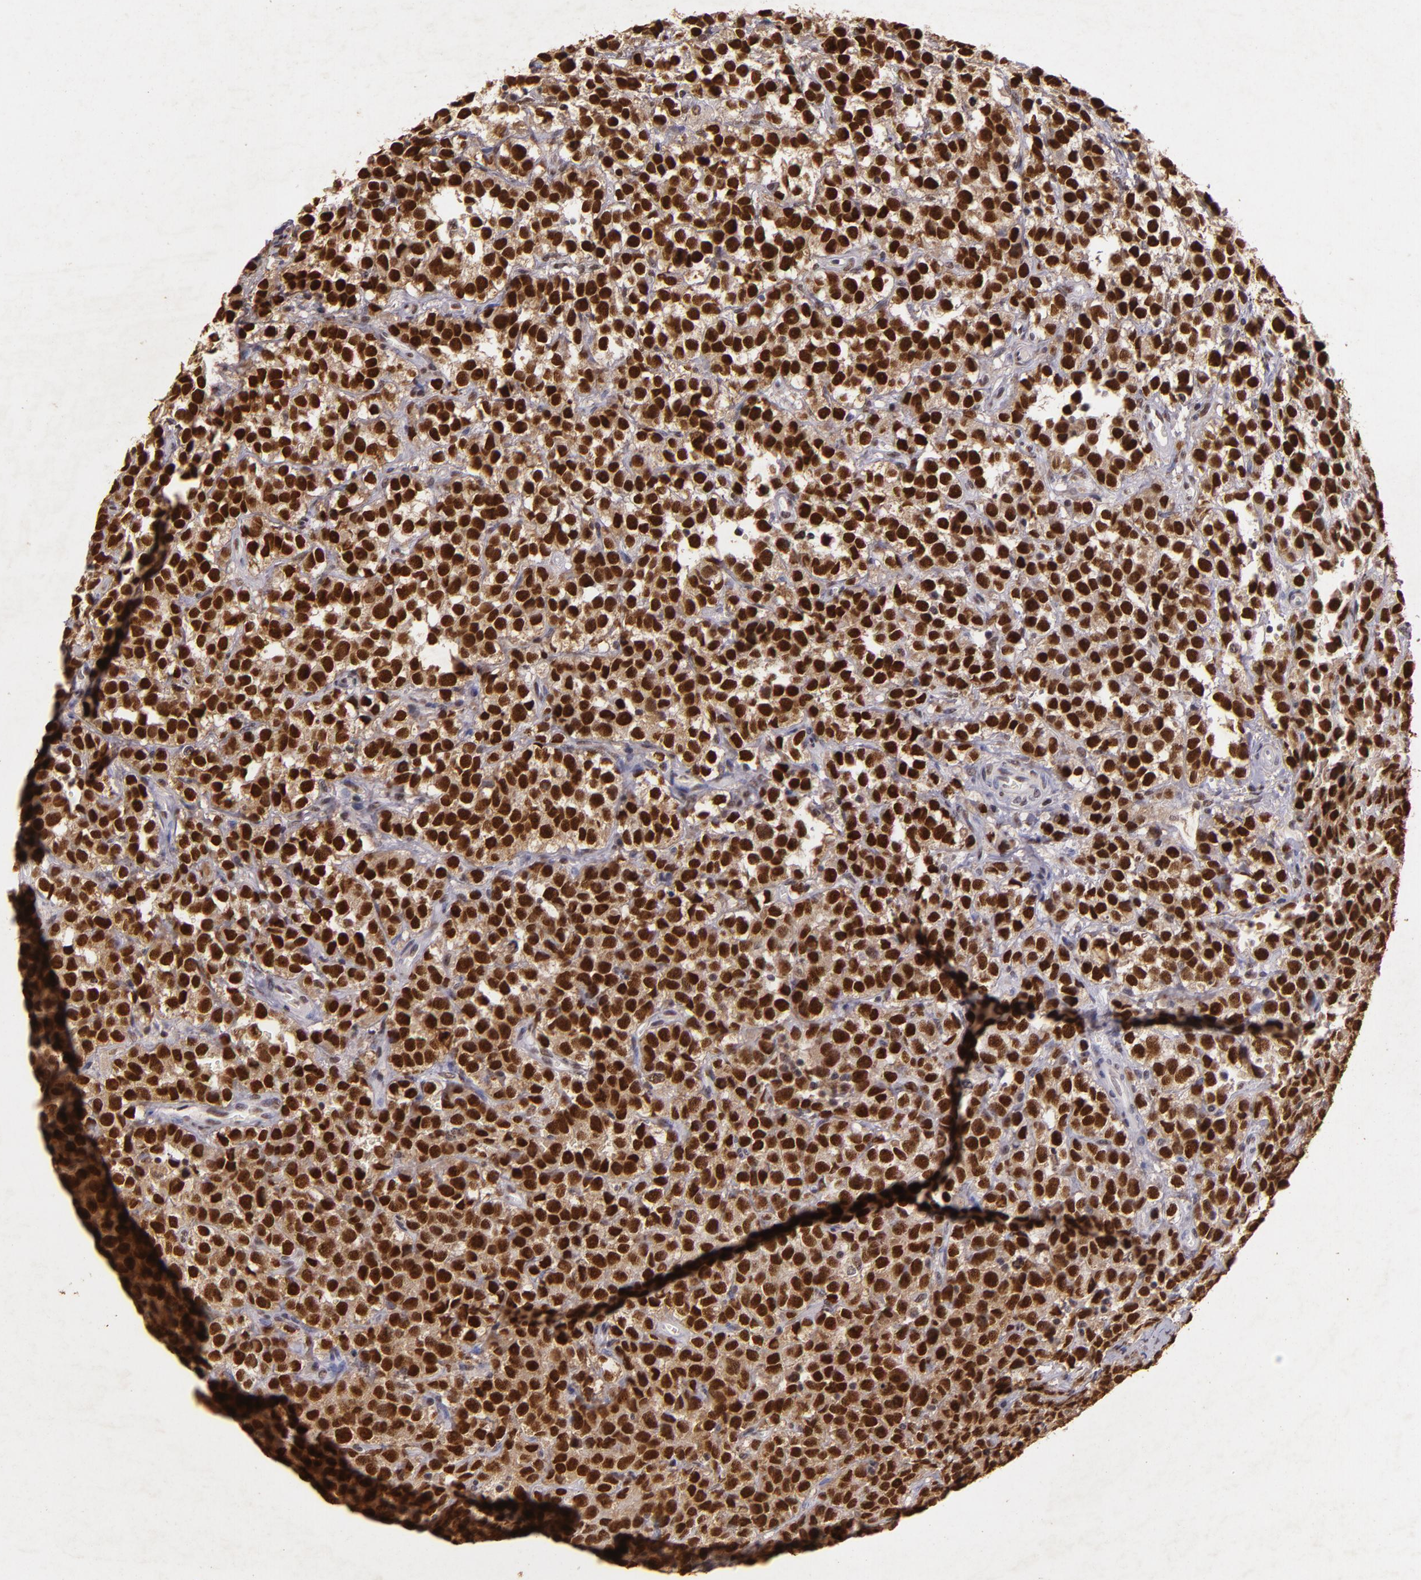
{"staining": {"intensity": "strong", "quantity": ">75%", "location": "nuclear"}, "tissue": "testis cancer", "cell_type": "Tumor cells", "image_type": "cancer", "snomed": [{"axis": "morphology", "description": "Seminoma, NOS"}, {"axis": "topography", "description": "Testis"}], "caption": "Brown immunohistochemical staining in human testis cancer displays strong nuclear staining in approximately >75% of tumor cells. Using DAB (brown) and hematoxylin (blue) stains, captured at high magnification using brightfield microscopy.", "gene": "CBX3", "patient": {"sex": "male", "age": 25}}